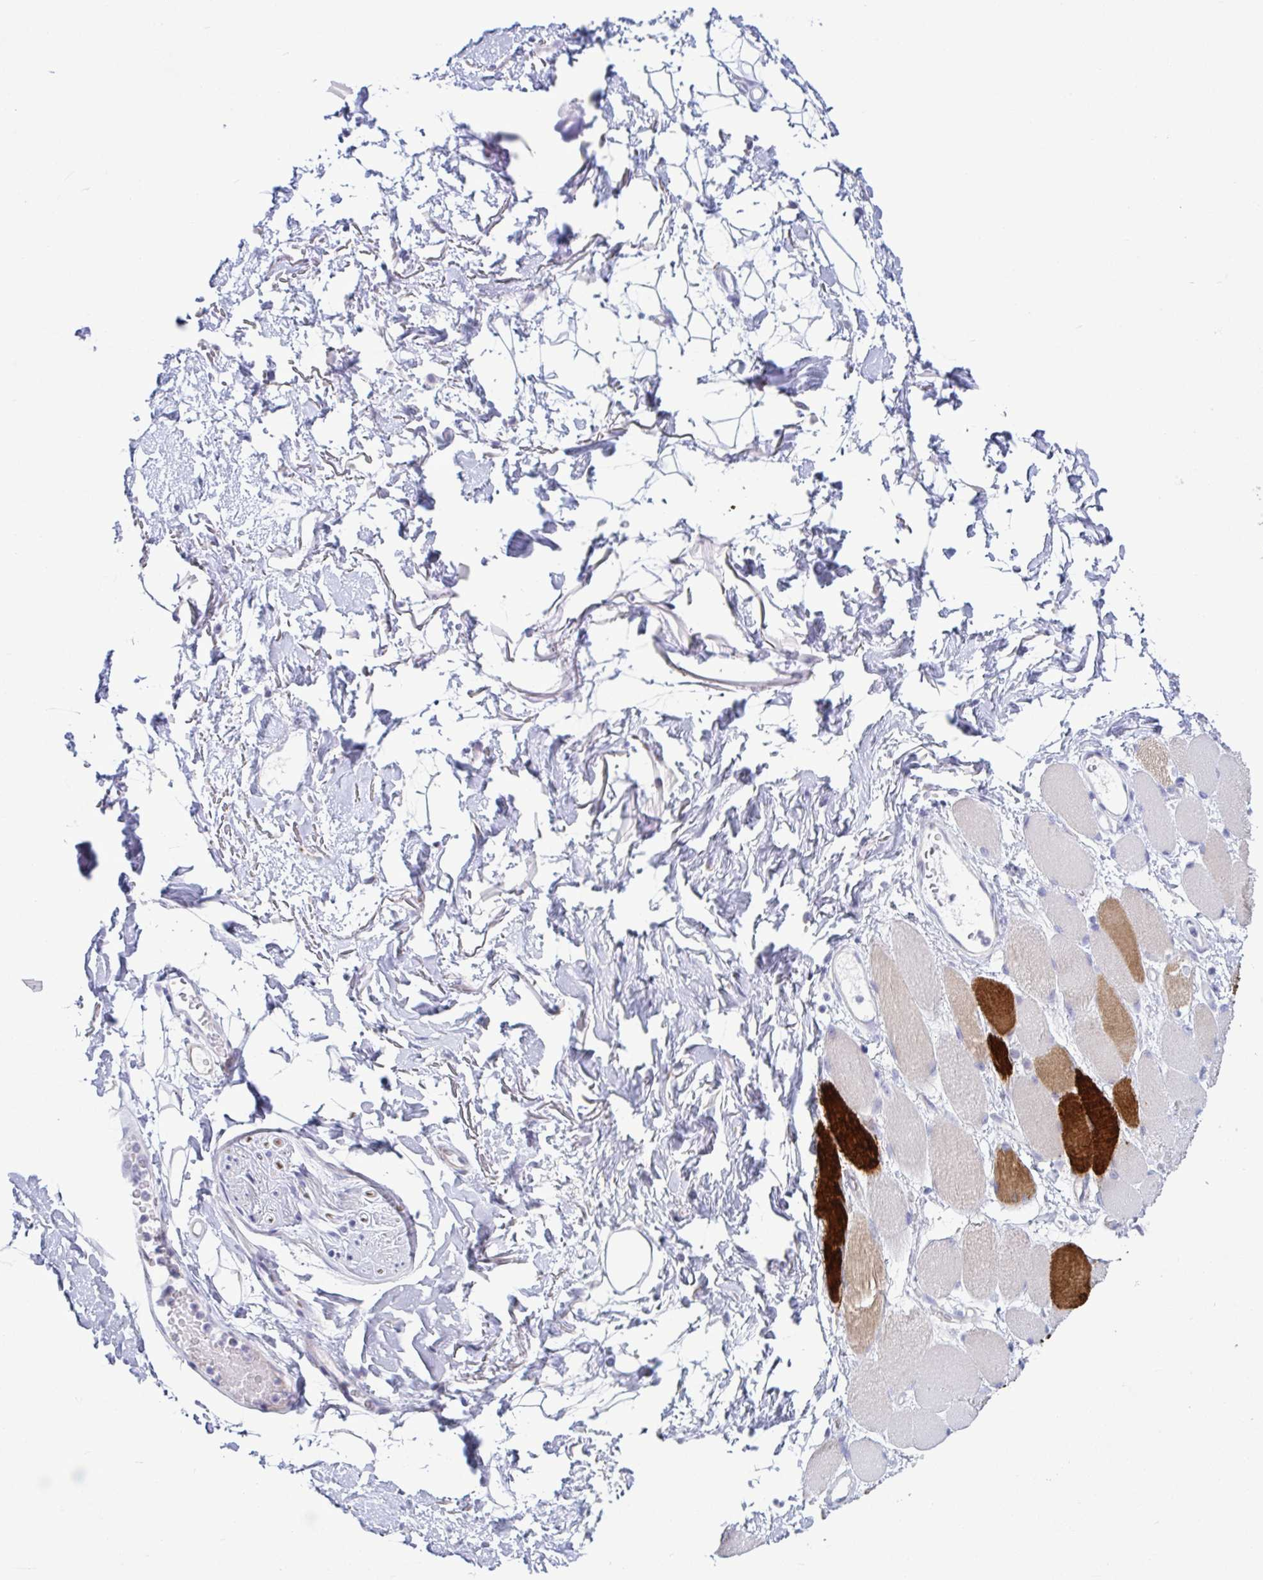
{"staining": {"intensity": "negative", "quantity": "none", "location": "none"}, "tissue": "adipose tissue", "cell_type": "Adipocytes", "image_type": "normal", "snomed": [{"axis": "morphology", "description": "Normal tissue, NOS"}, {"axis": "topography", "description": "Anal"}, {"axis": "topography", "description": "Peripheral nerve tissue"}], "caption": "IHC of normal human adipose tissue displays no positivity in adipocytes. (DAB (3,3'-diaminobenzidine) immunohistochemistry (IHC), high magnification).", "gene": "TNNI2", "patient": {"sex": "male", "age": 78}}